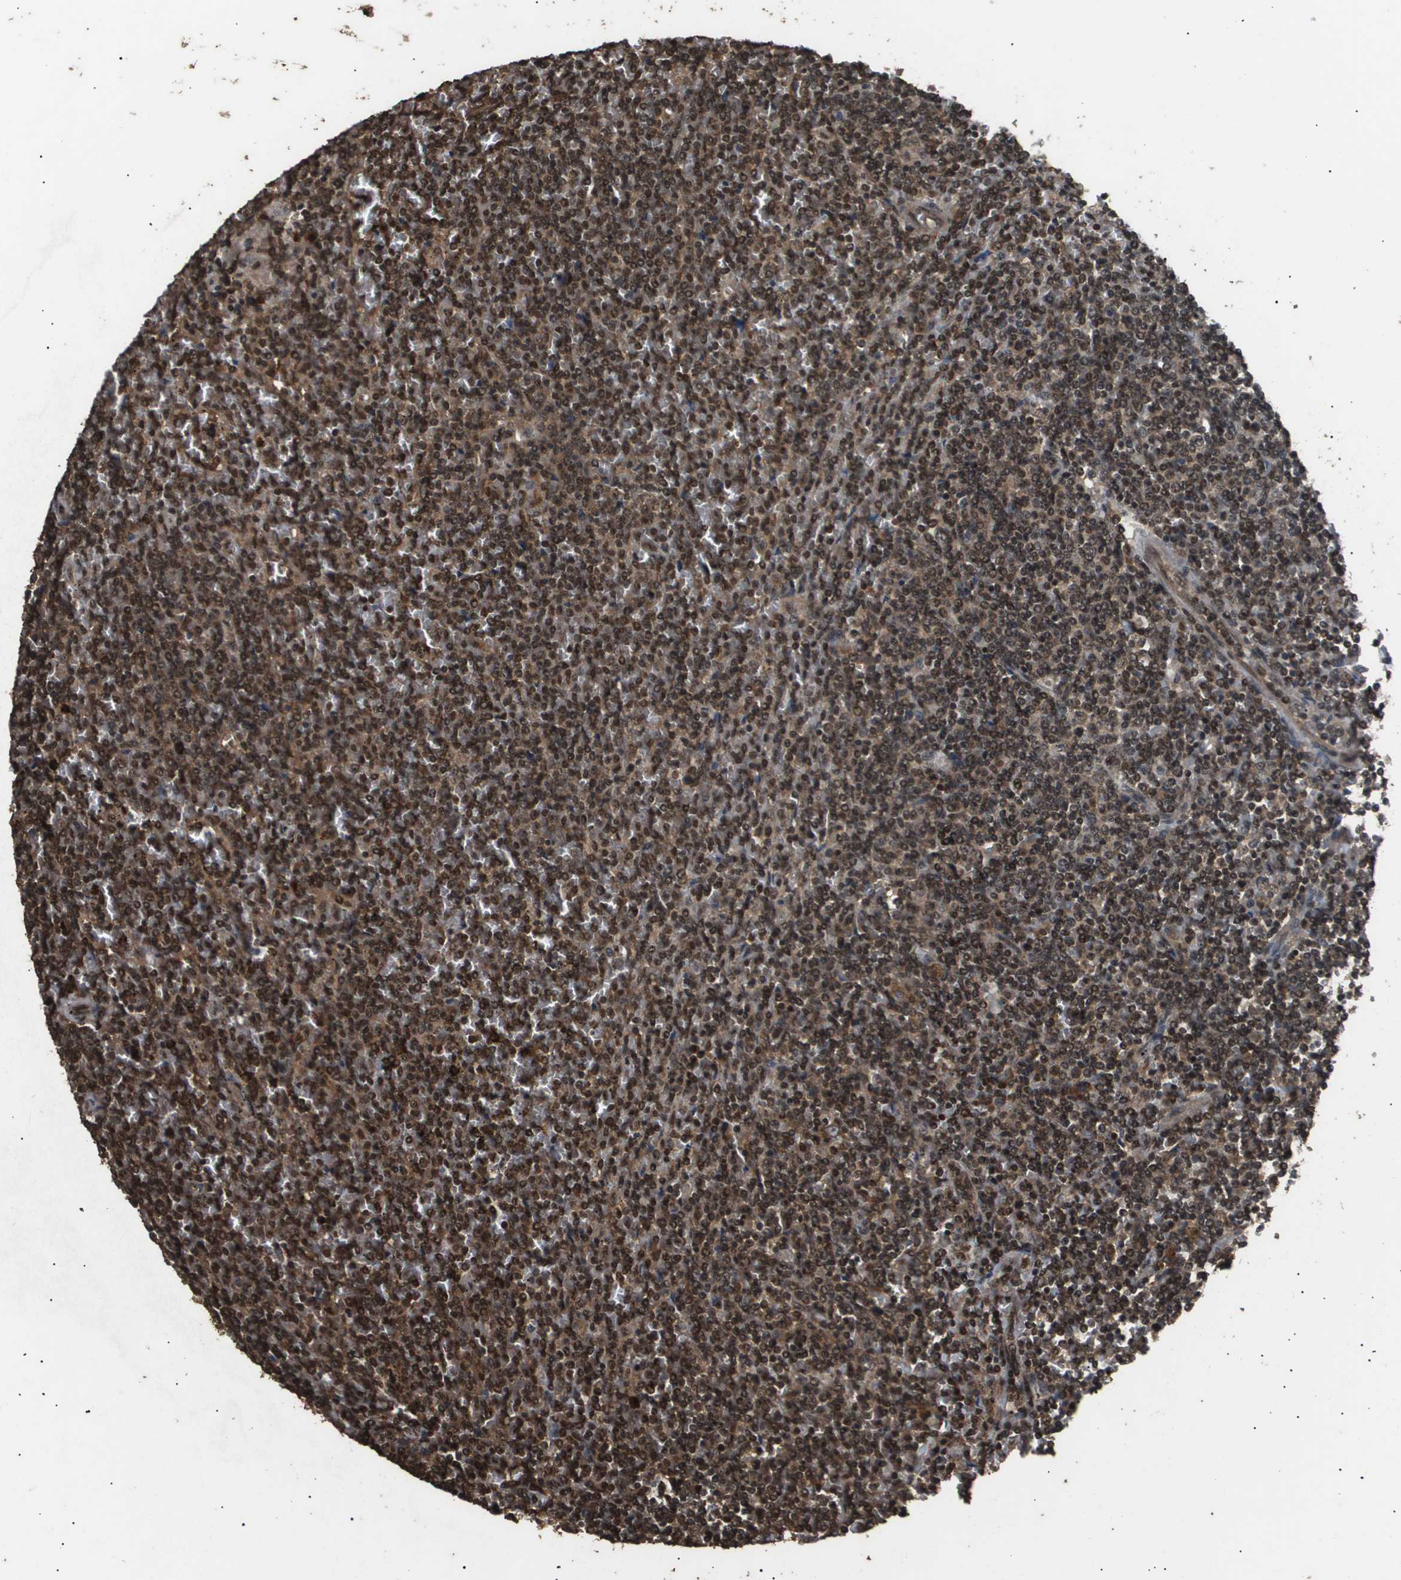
{"staining": {"intensity": "moderate", "quantity": ">75%", "location": "nuclear"}, "tissue": "lymphoma", "cell_type": "Tumor cells", "image_type": "cancer", "snomed": [{"axis": "morphology", "description": "Malignant lymphoma, non-Hodgkin's type, Low grade"}, {"axis": "topography", "description": "Spleen"}], "caption": "Immunohistochemical staining of human lymphoma exhibits medium levels of moderate nuclear expression in approximately >75% of tumor cells. Ihc stains the protein in brown and the nuclei are stained blue.", "gene": "ING1", "patient": {"sex": "female", "age": 19}}